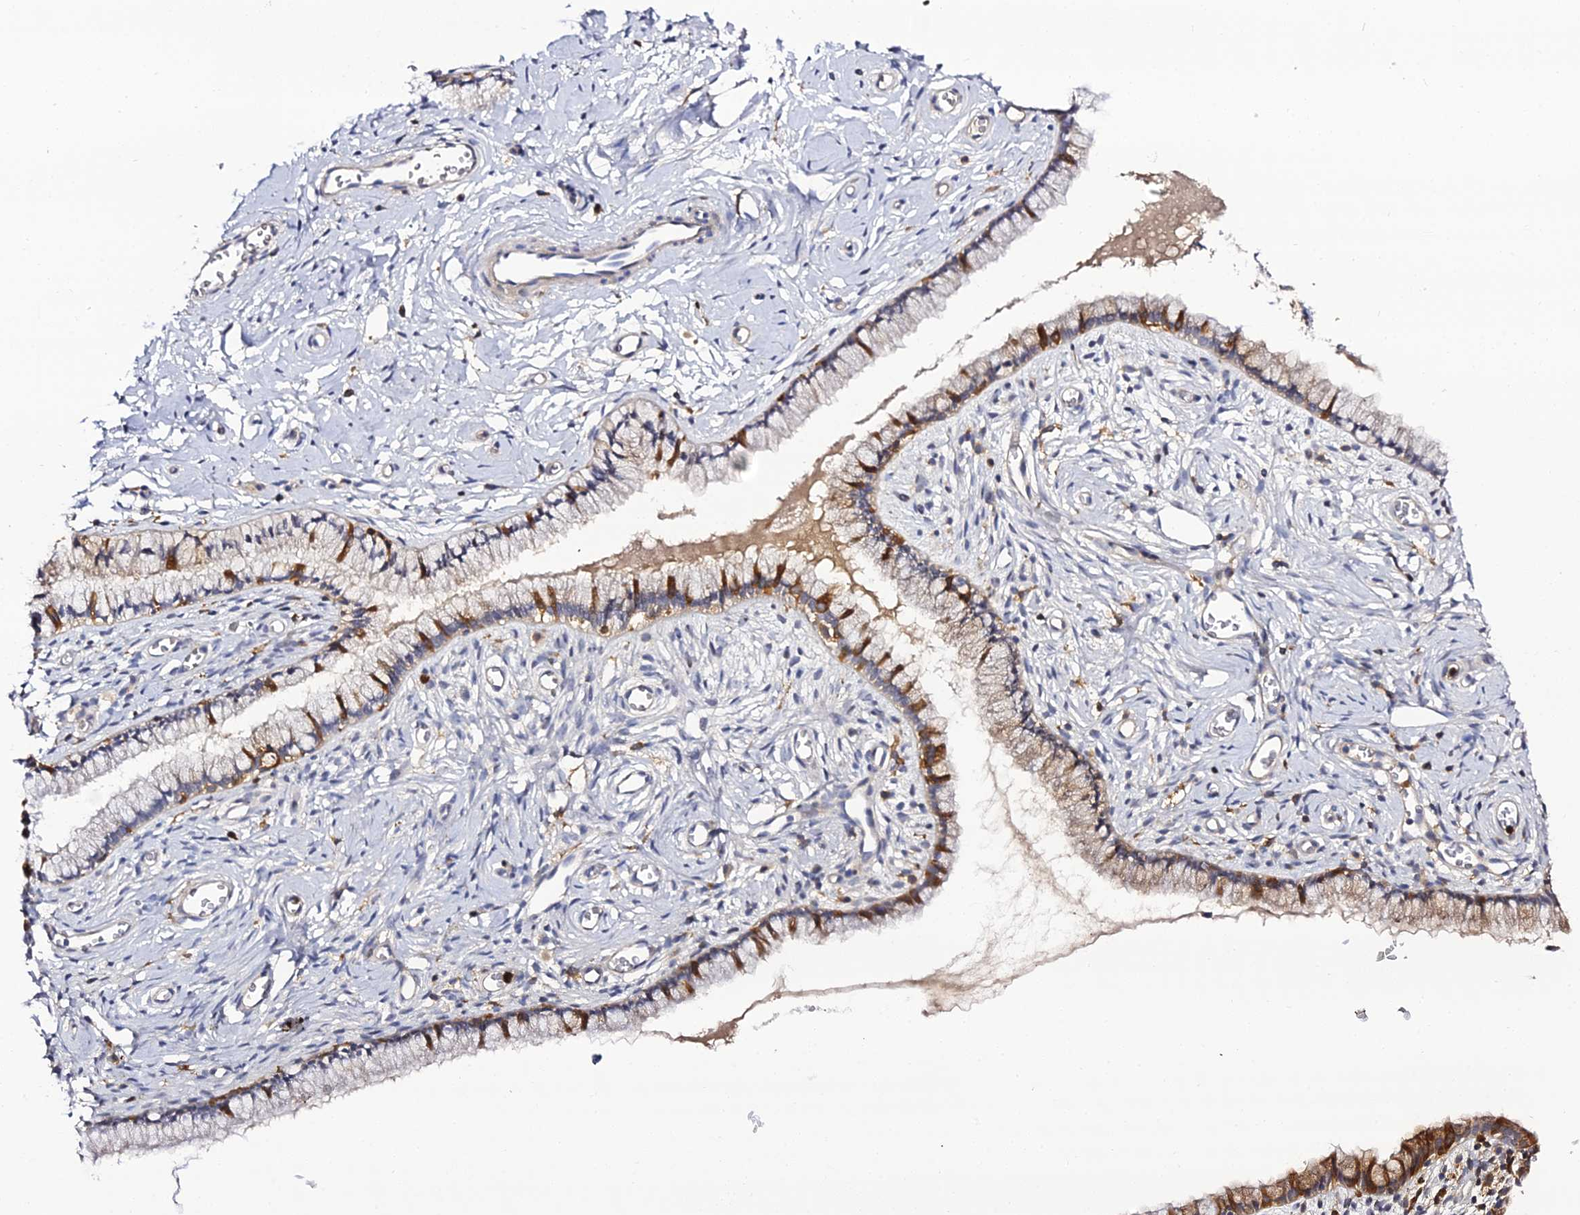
{"staining": {"intensity": "moderate", "quantity": "25%-75%", "location": "cytoplasmic/membranous"}, "tissue": "cervix", "cell_type": "Glandular cells", "image_type": "normal", "snomed": [{"axis": "morphology", "description": "Normal tissue, NOS"}, {"axis": "topography", "description": "Cervix"}], "caption": "IHC (DAB) staining of unremarkable human cervix demonstrates moderate cytoplasmic/membranous protein positivity in approximately 25%-75% of glandular cells.", "gene": "IL4I1", "patient": {"sex": "female", "age": 40}}